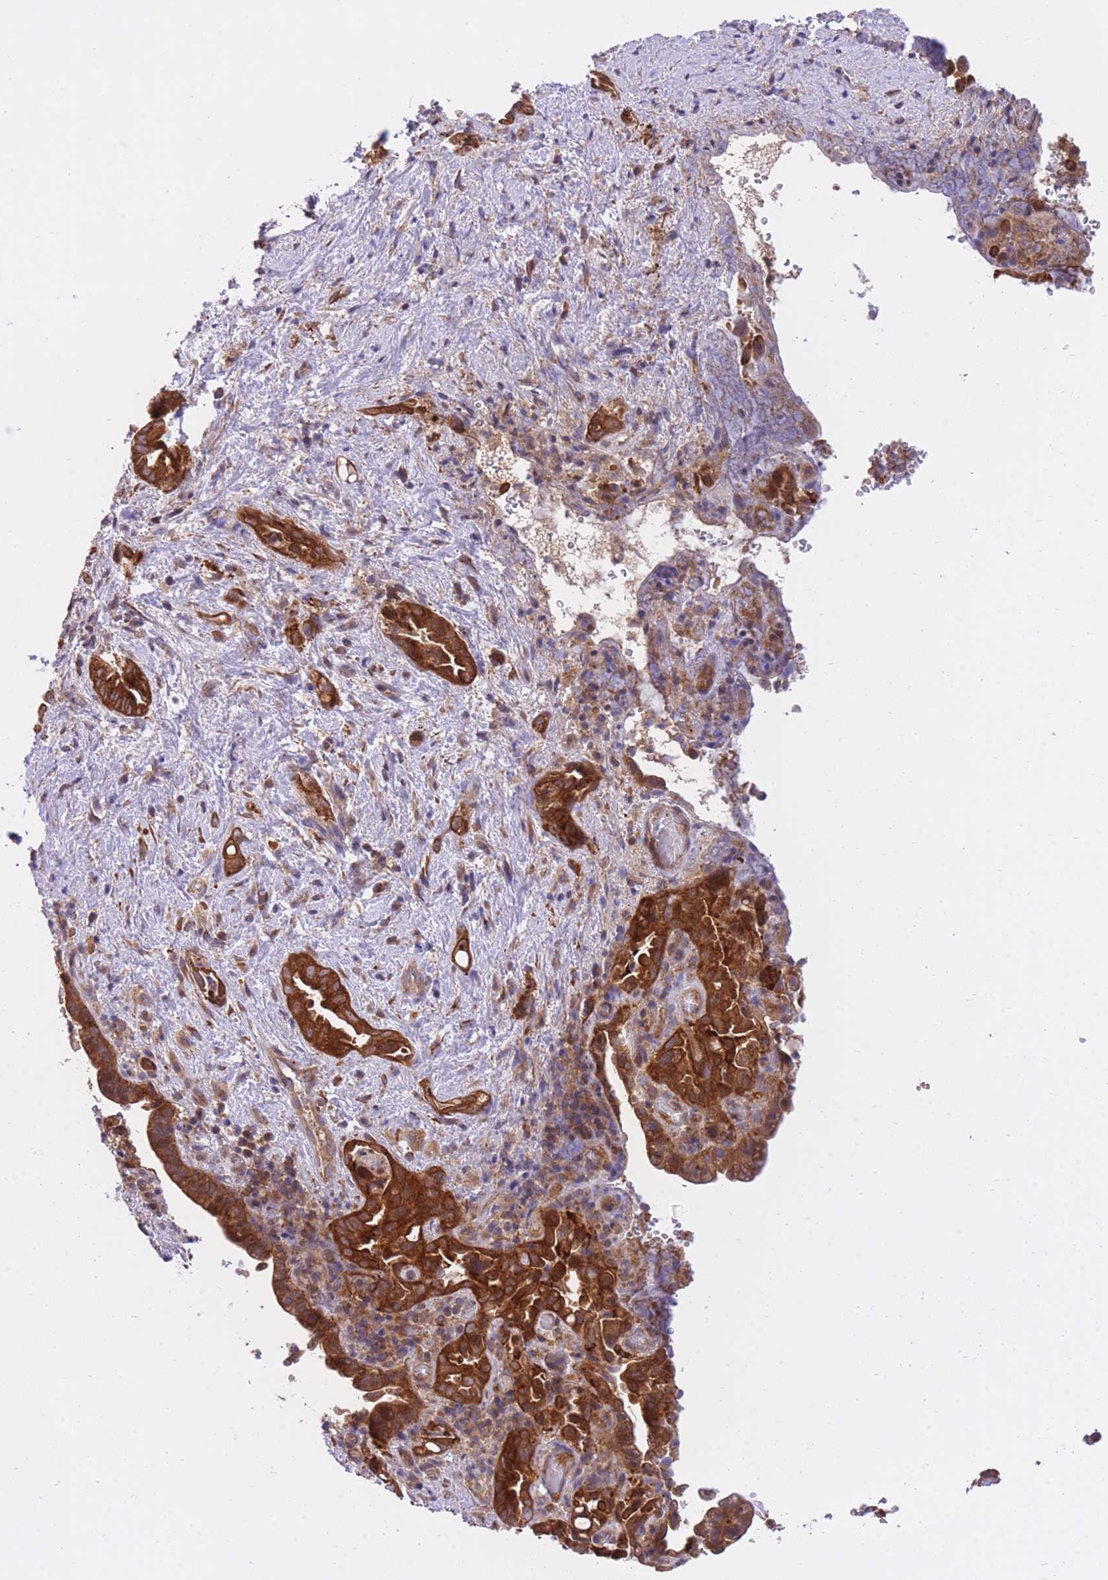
{"staining": {"intensity": "strong", "quantity": ">75%", "location": "cytoplasmic/membranous"}, "tissue": "liver cancer", "cell_type": "Tumor cells", "image_type": "cancer", "snomed": [{"axis": "morphology", "description": "Cholangiocarcinoma"}, {"axis": "topography", "description": "Liver"}], "caption": "Protein staining of liver cancer tissue exhibits strong cytoplasmic/membranous positivity in about >75% of tumor cells.", "gene": "EIF2B2", "patient": {"sex": "female", "age": 68}}